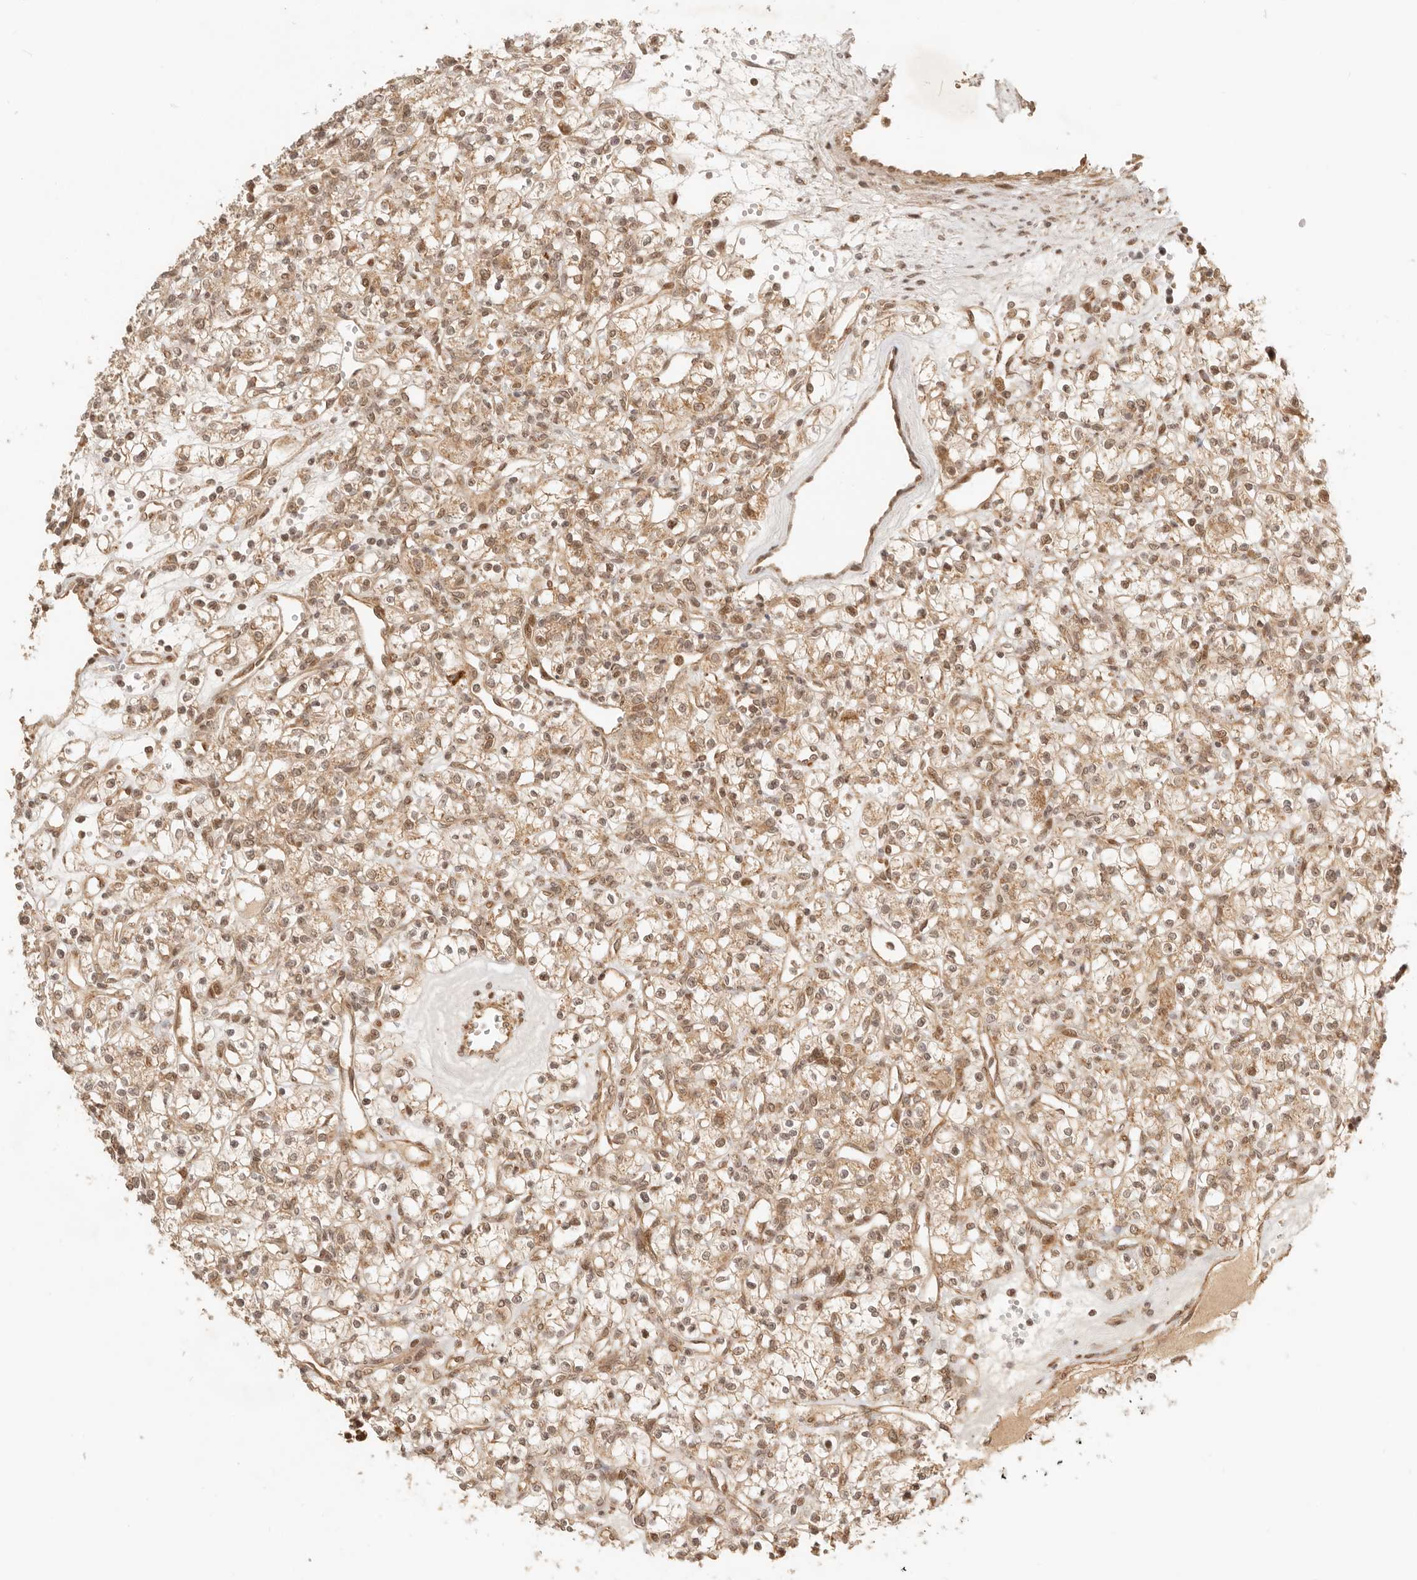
{"staining": {"intensity": "moderate", "quantity": ">75%", "location": "cytoplasmic/membranous,nuclear"}, "tissue": "renal cancer", "cell_type": "Tumor cells", "image_type": "cancer", "snomed": [{"axis": "morphology", "description": "Adenocarcinoma, NOS"}, {"axis": "topography", "description": "Kidney"}], "caption": "Renal adenocarcinoma stained for a protein (brown) reveals moderate cytoplasmic/membranous and nuclear positive expression in approximately >75% of tumor cells.", "gene": "BAALC", "patient": {"sex": "female", "age": 59}}